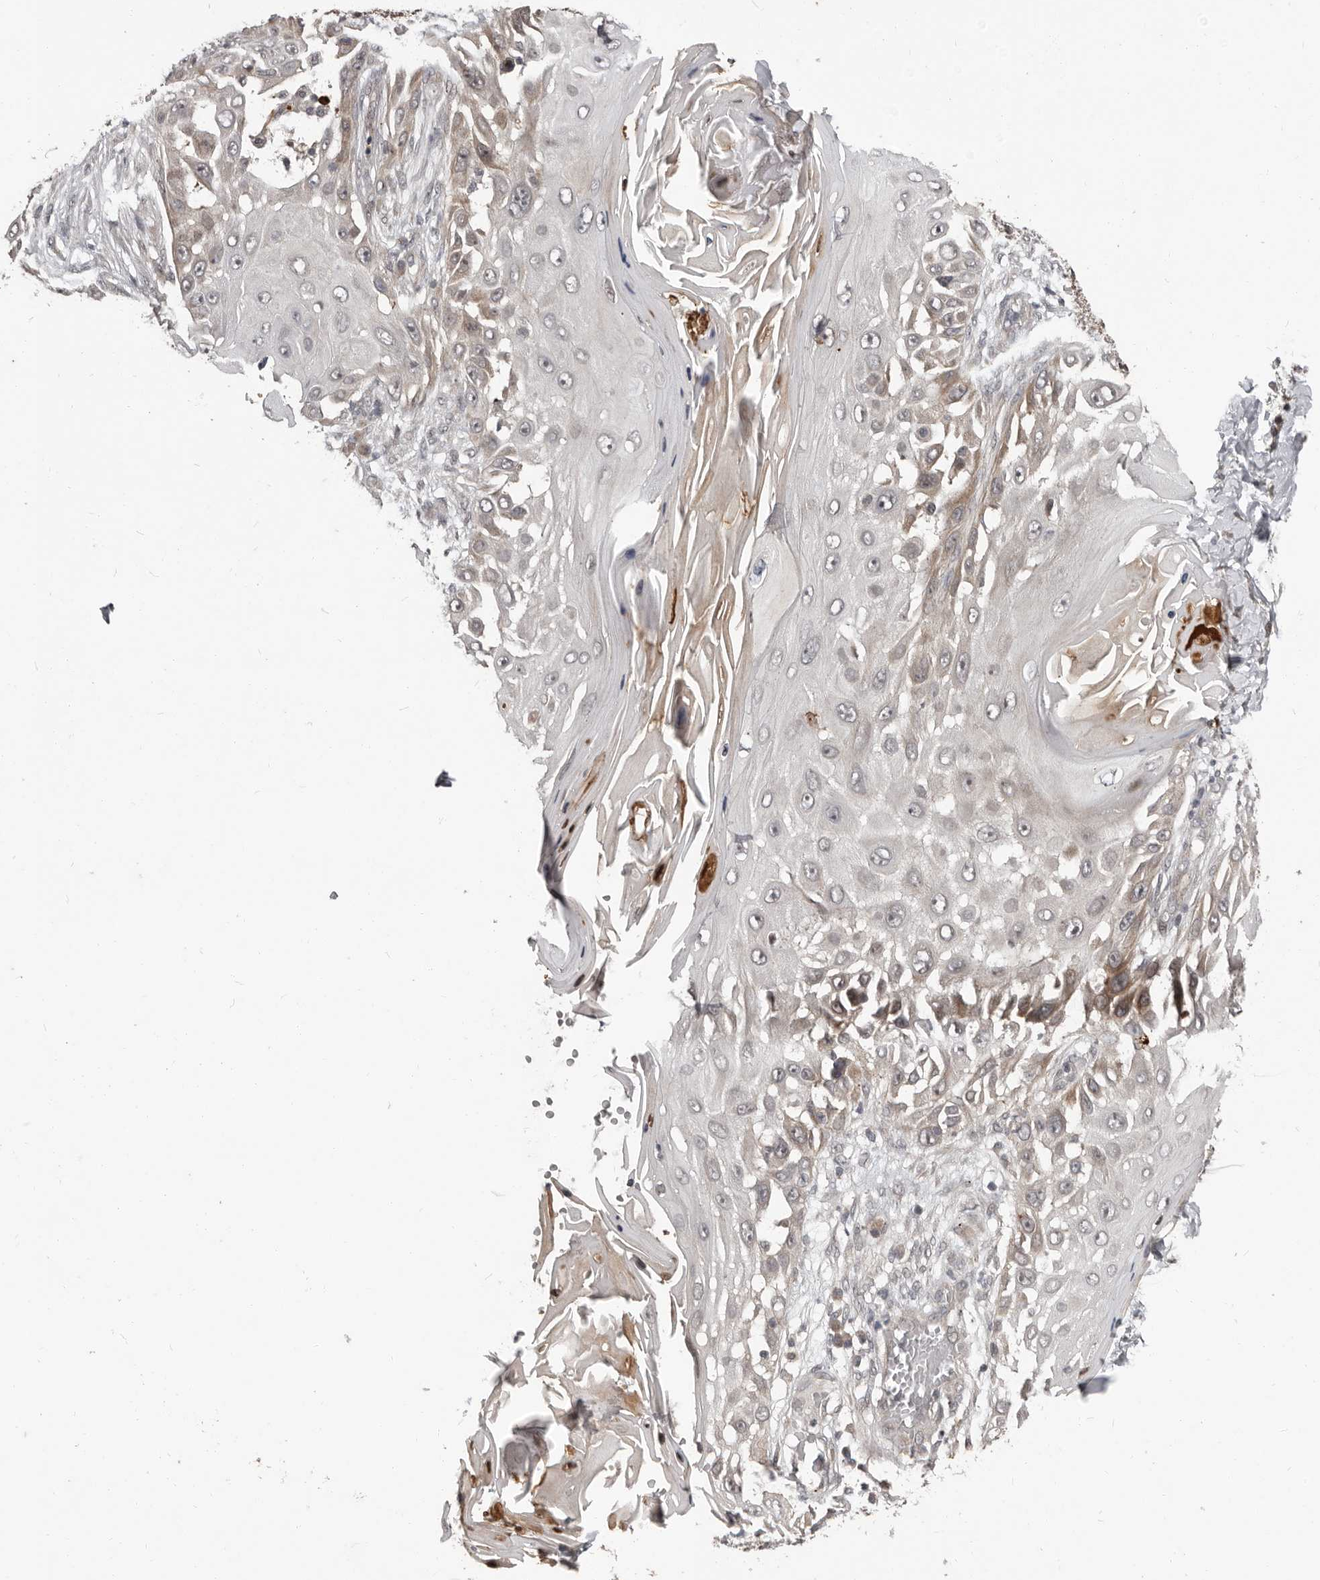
{"staining": {"intensity": "weak", "quantity": "<25%", "location": "cytoplasmic/membranous"}, "tissue": "skin cancer", "cell_type": "Tumor cells", "image_type": "cancer", "snomed": [{"axis": "morphology", "description": "Squamous cell carcinoma, NOS"}, {"axis": "topography", "description": "Skin"}], "caption": "A high-resolution histopathology image shows immunohistochemistry staining of skin squamous cell carcinoma, which exhibits no significant expression in tumor cells.", "gene": "APOL6", "patient": {"sex": "female", "age": 44}}